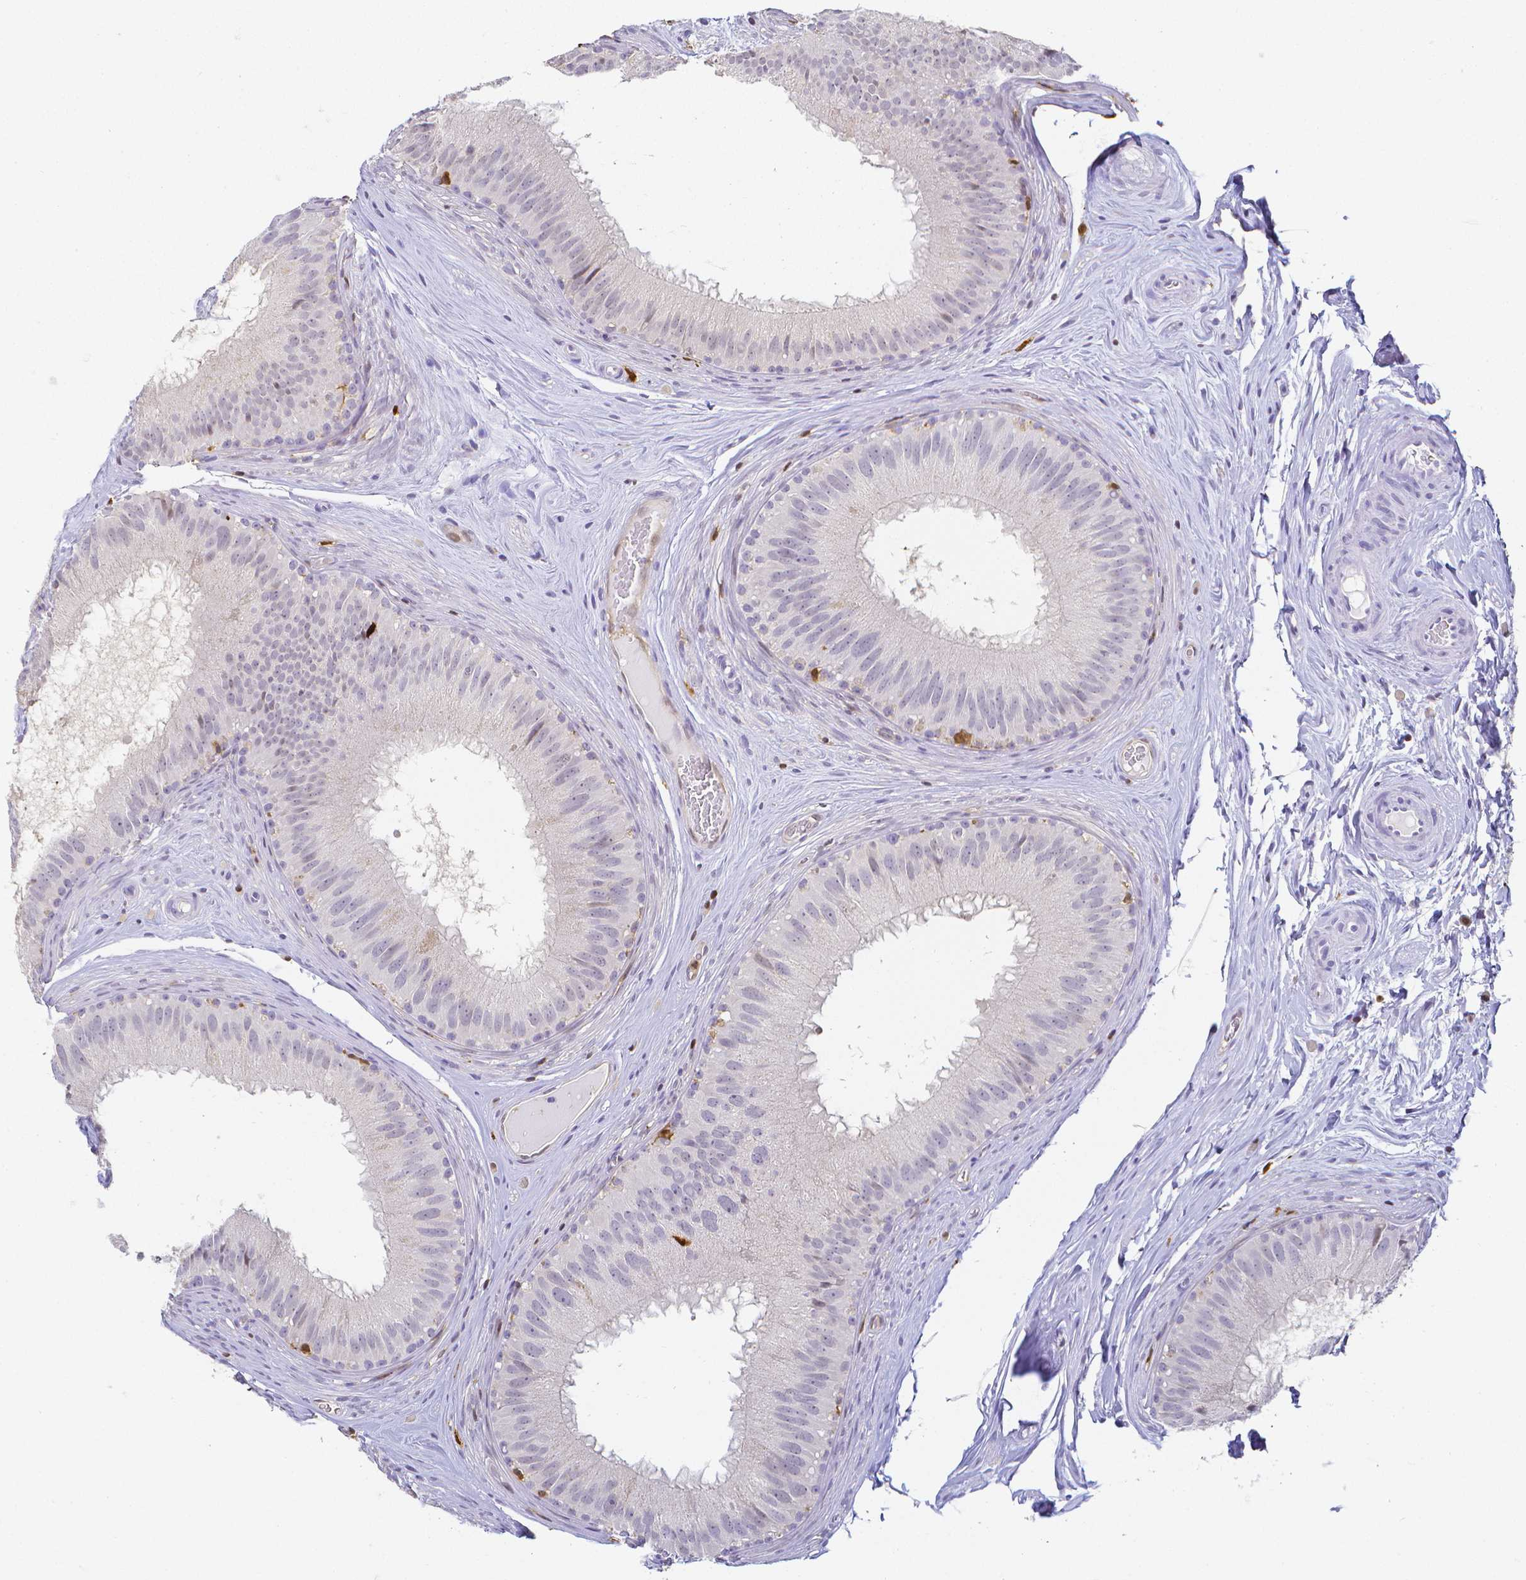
{"staining": {"intensity": "negative", "quantity": "none", "location": "none"}, "tissue": "epididymis", "cell_type": "Glandular cells", "image_type": "normal", "snomed": [{"axis": "morphology", "description": "Normal tissue, NOS"}, {"axis": "topography", "description": "Epididymis"}], "caption": "There is no significant staining in glandular cells of epididymis.", "gene": "COTL1", "patient": {"sex": "male", "age": 44}}